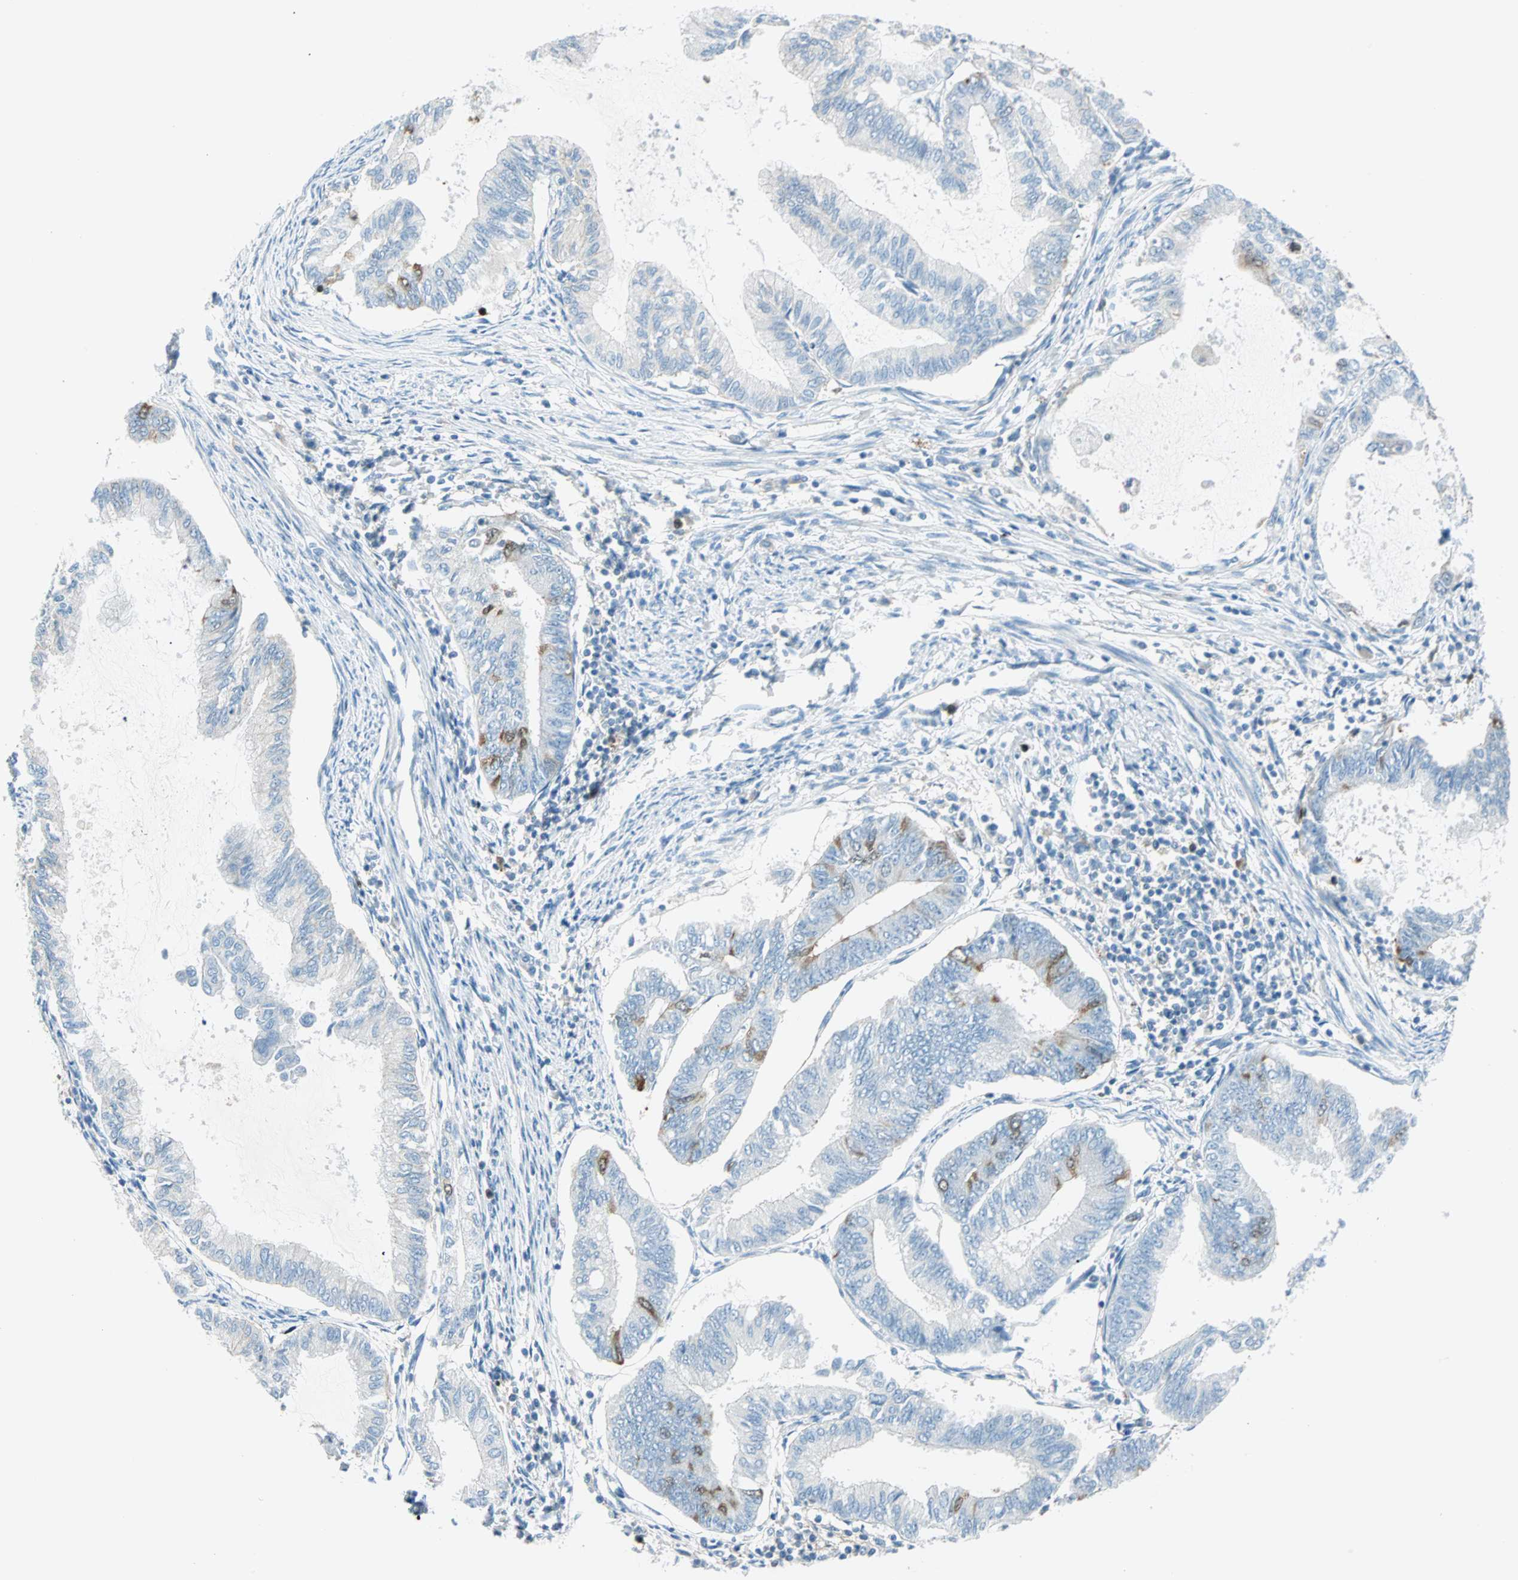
{"staining": {"intensity": "weak", "quantity": "<25%", "location": "cytoplasmic/membranous"}, "tissue": "endometrial cancer", "cell_type": "Tumor cells", "image_type": "cancer", "snomed": [{"axis": "morphology", "description": "Adenocarcinoma, NOS"}, {"axis": "topography", "description": "Endometrium"}], "caption": "Immunohistochemistry (IHC) of human endometrial adenocarcinoma displays no expression in tumor cells.", "gene": "PTTG1", "patient": {"sex": "female", "age": 86}}